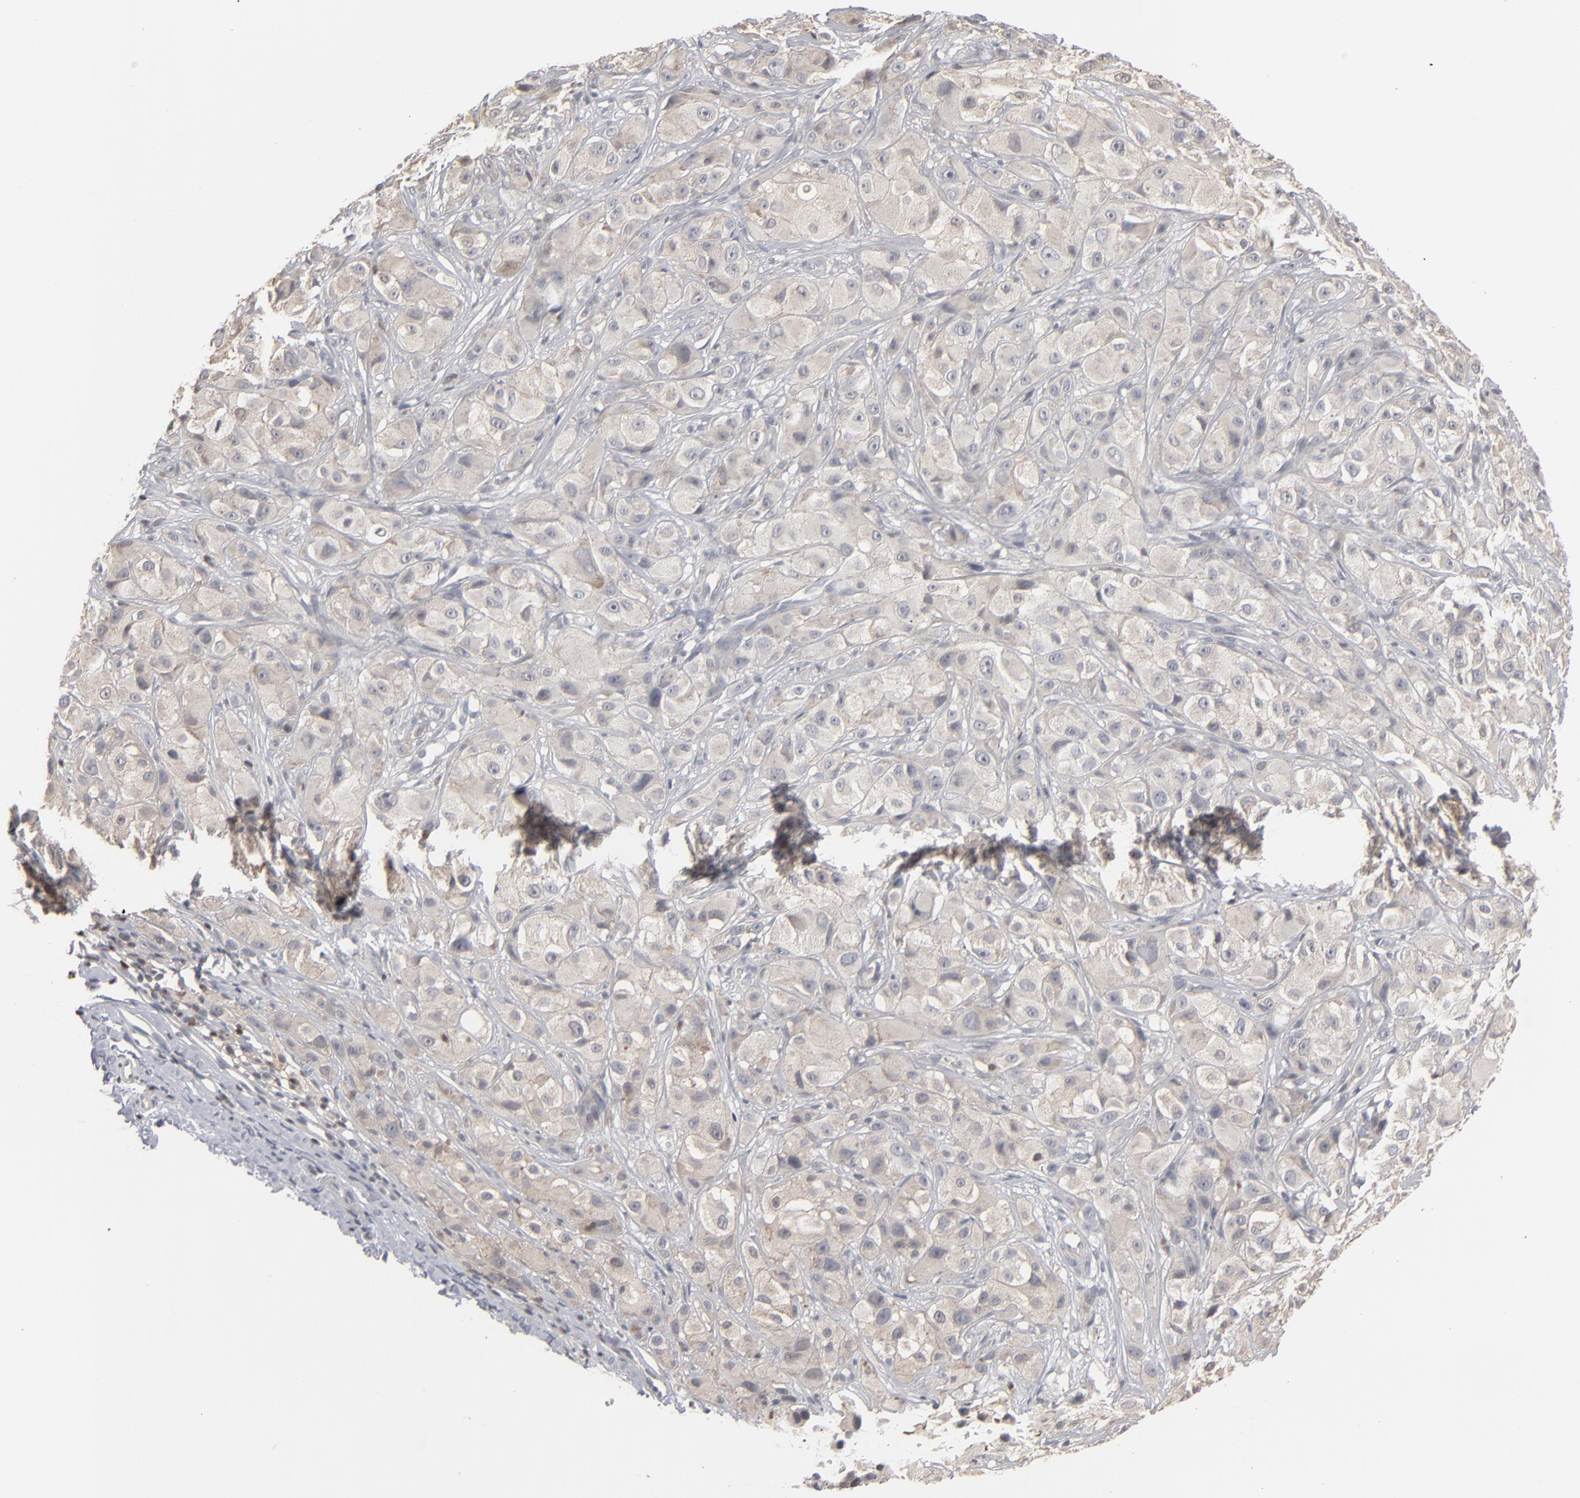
{"staining": {"intensity": "weak", "quantity": ">75%", "location": "cytoplasmic/membranous"}, "tissue": "melanoma", "cell_type": "Tumor cells", "image_type": "cancer", "snomed": [{"axis": "morphology", "description": "Malignant melanoma, NOS"}, {"axis": "topography", "description": "Skin"}], "caption": "Immunohistochemistry (IHC) micrograph of malignant melanoma stained for a protein (brown), which demonstrates low levels of weak cytoplasmic/membranous staining in approximately >75% of tumor cells.", "gene": "STAT4", "patient": {"sex": "male", "age": 56}}